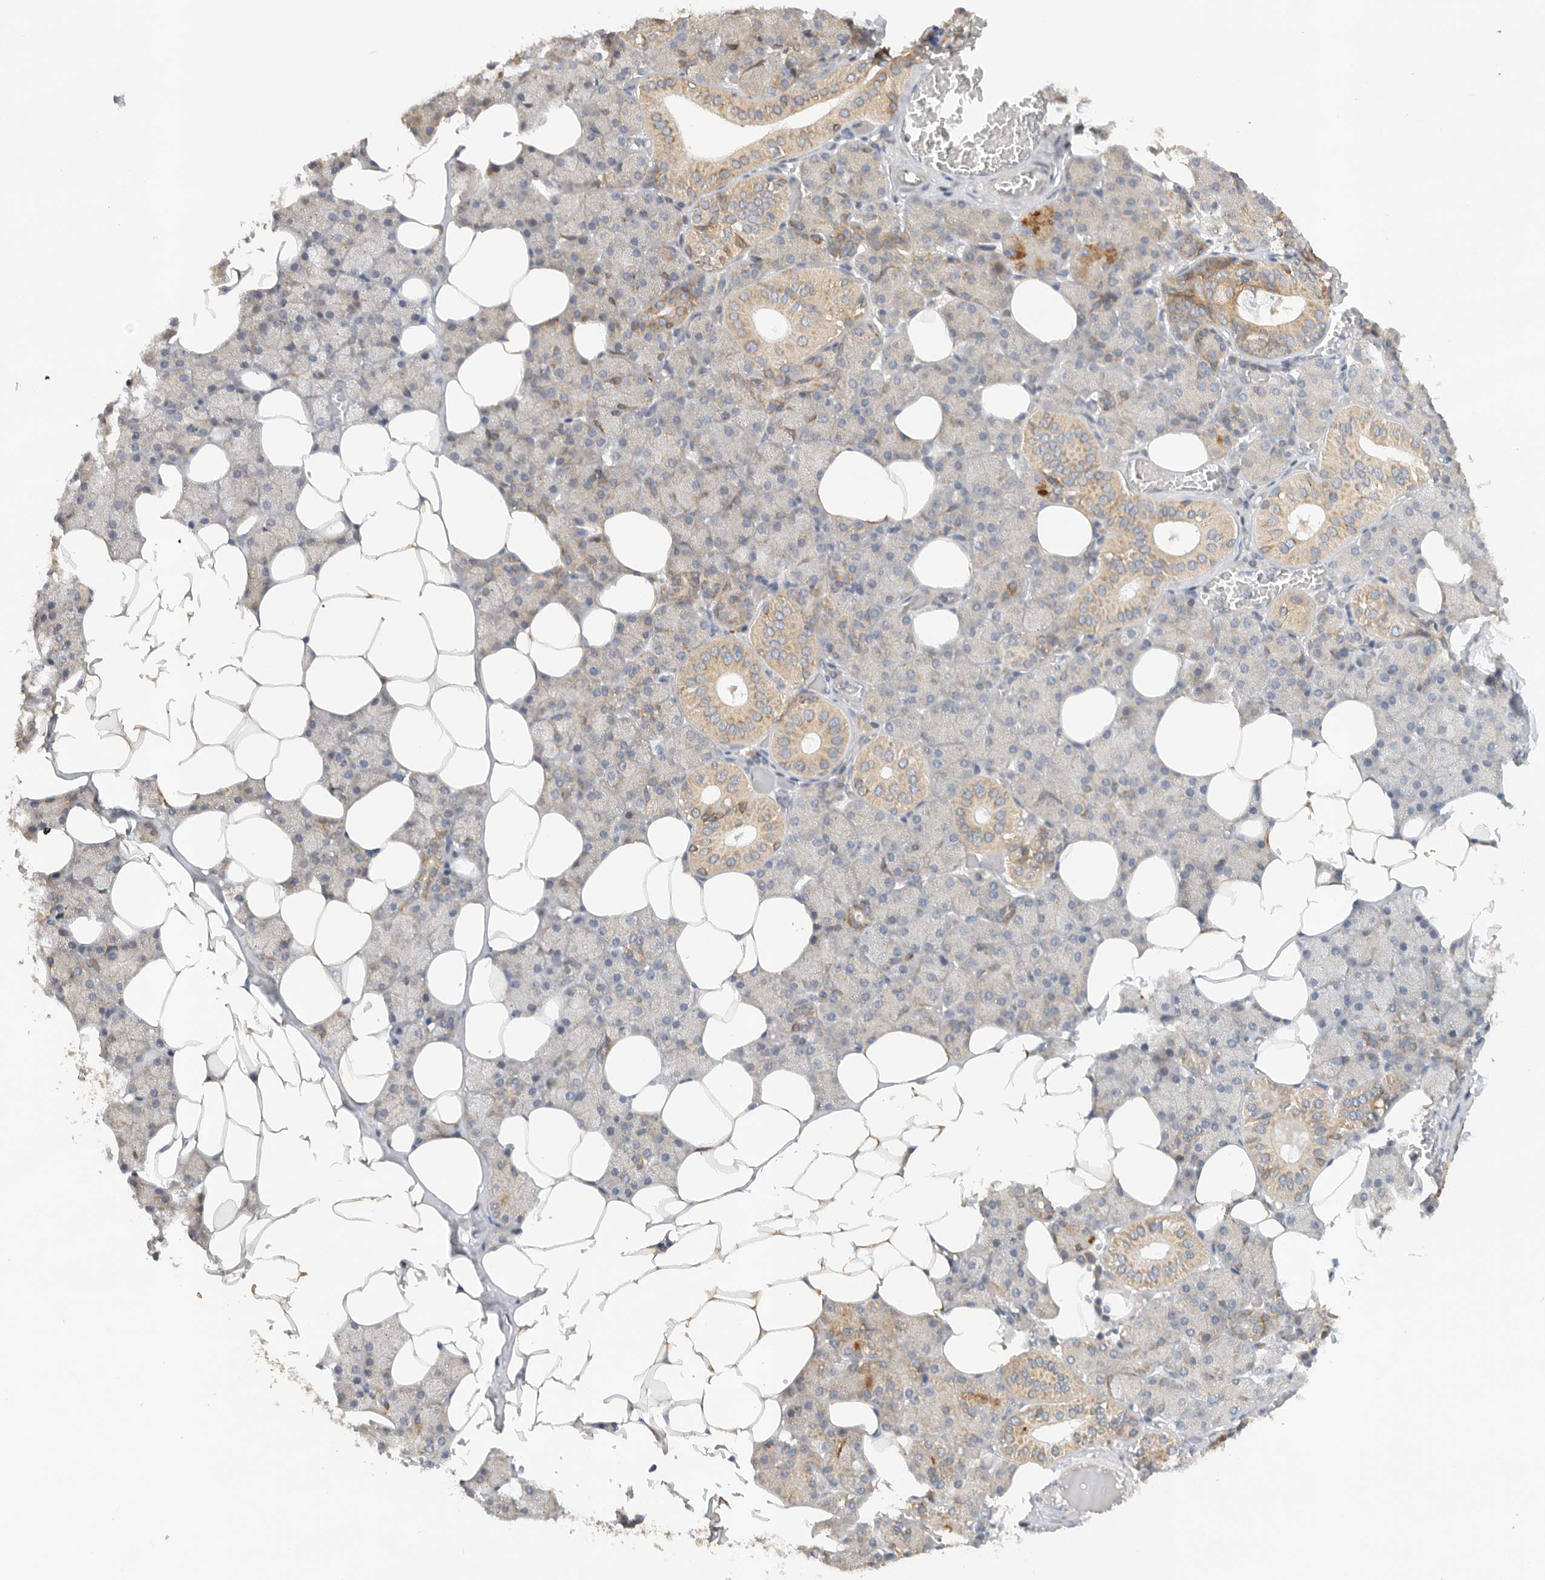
{"staining": {"intensity": "moderate", "quantity": "25%-75%", "location": "cytoplasmic/membranous"}, "tissue": "salivary gland", "cell_type": "Glandular cells", "image_type": "normal", "snomed": [{"axis": "morphology", "description": "Normal tissue, NOS"}, {"axis": "topography", "description": "Salivary gland"}], "caption": "Immunohistochemistry (IHC) of benign salivary gland exhibits medium levels of moderate cytoplasmic/membranous expression in about 25%-75% of glandular cells.", "gene": "PUM1", "patient": {"sex": "female", "age": 33}}